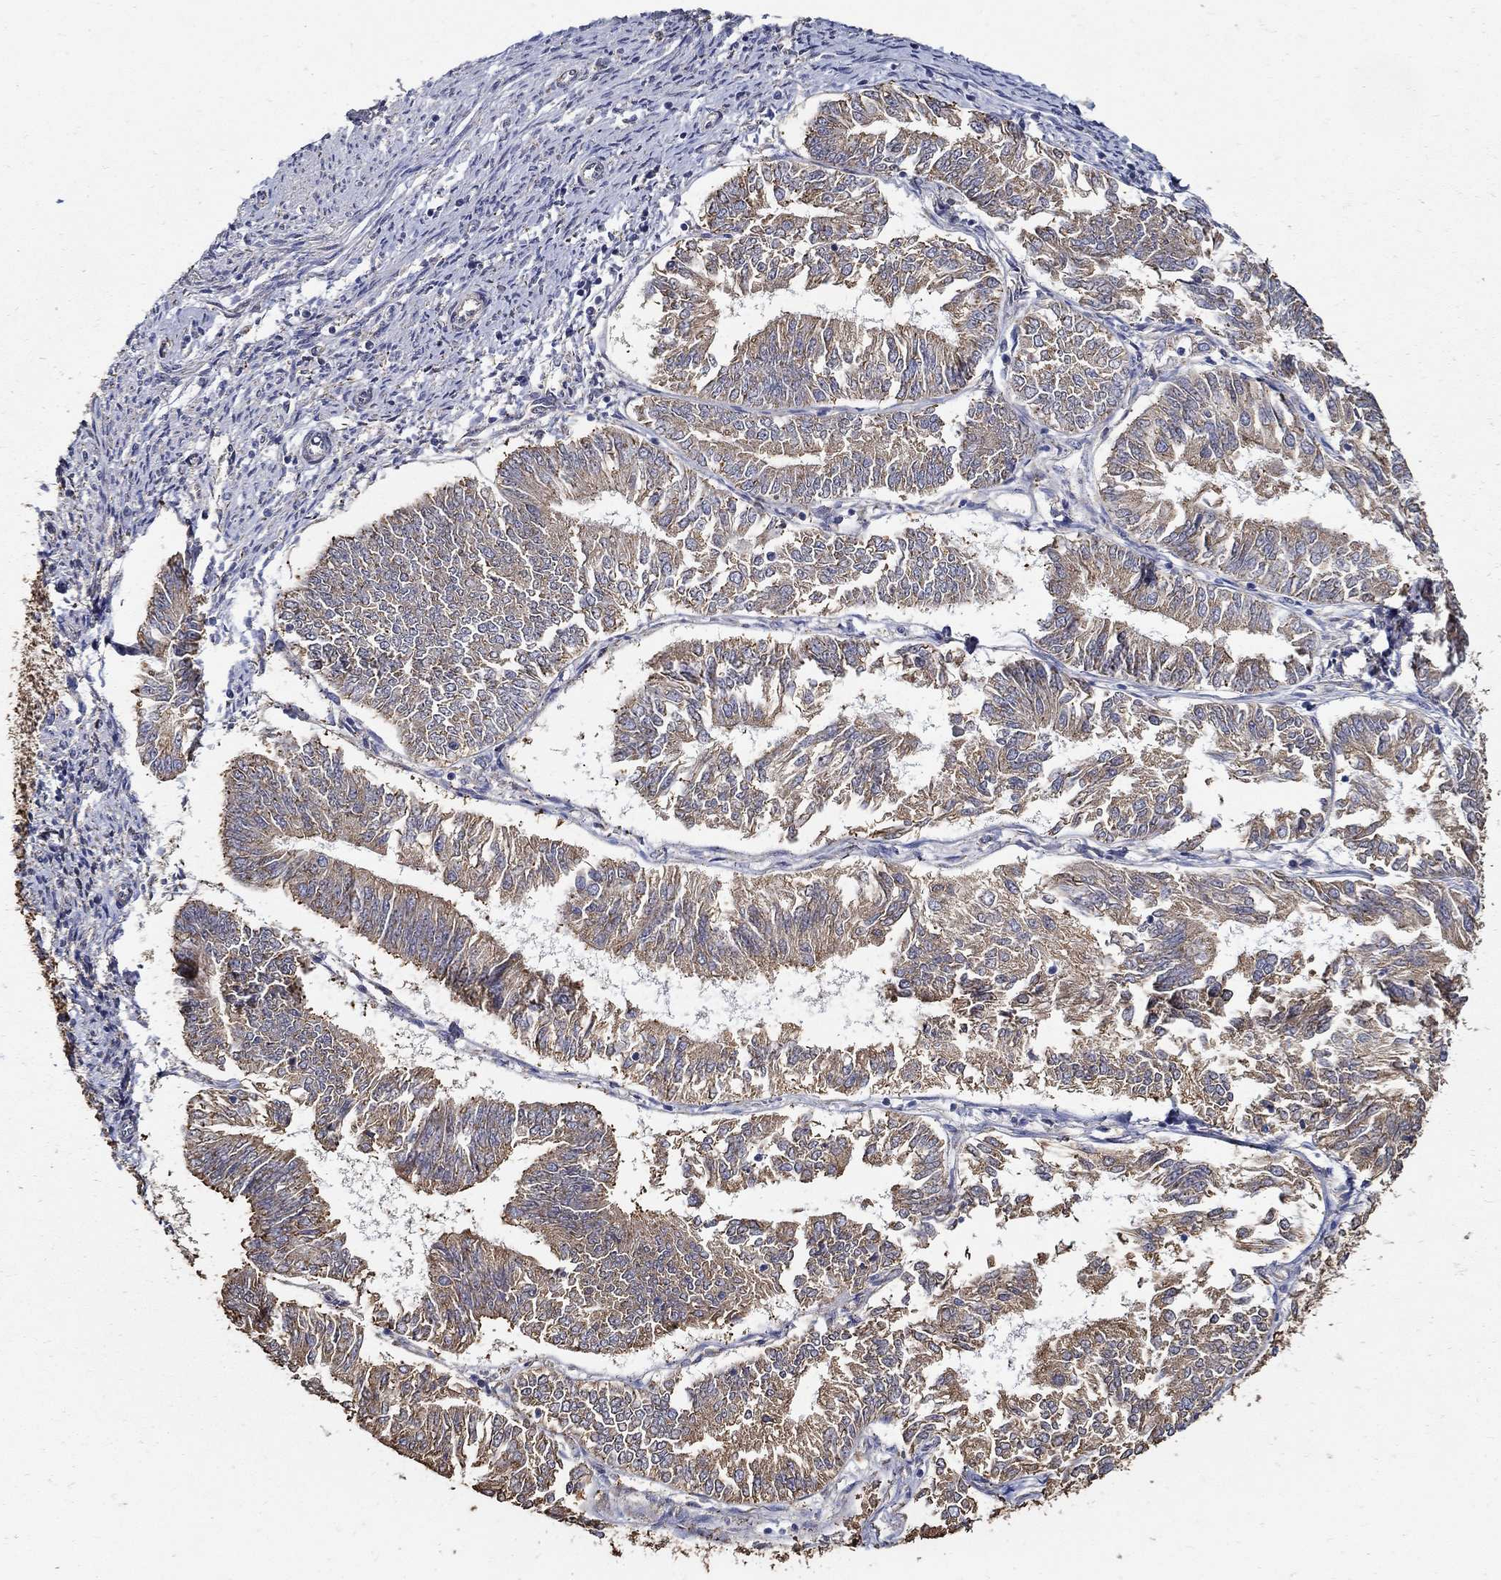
{"staining": {"intensity": "moderate", "quantity": ">75%", "location": "cytoplasmic/membranous"}, "tissue": "endometrial cancer", "cell_type": "Tumor cells", "image_type": "cancer", "snomed": [{"axis": "morphology", "description": "Adenocarcinoma, NOS"}, {"axis": "topography", "description": "Endometrium"}], "caption": "Immunohistochemistry of endometrial adenocarcinoma reveals medium levels of moderate cytoplasmic/membranous positivity in about >75% of tumor cells. Immunohistochemistry stains the protein in brown and the nuclei are stained blue.", "gene": "EMILIN3", "patient": {"sex": "female", "age": 58}}